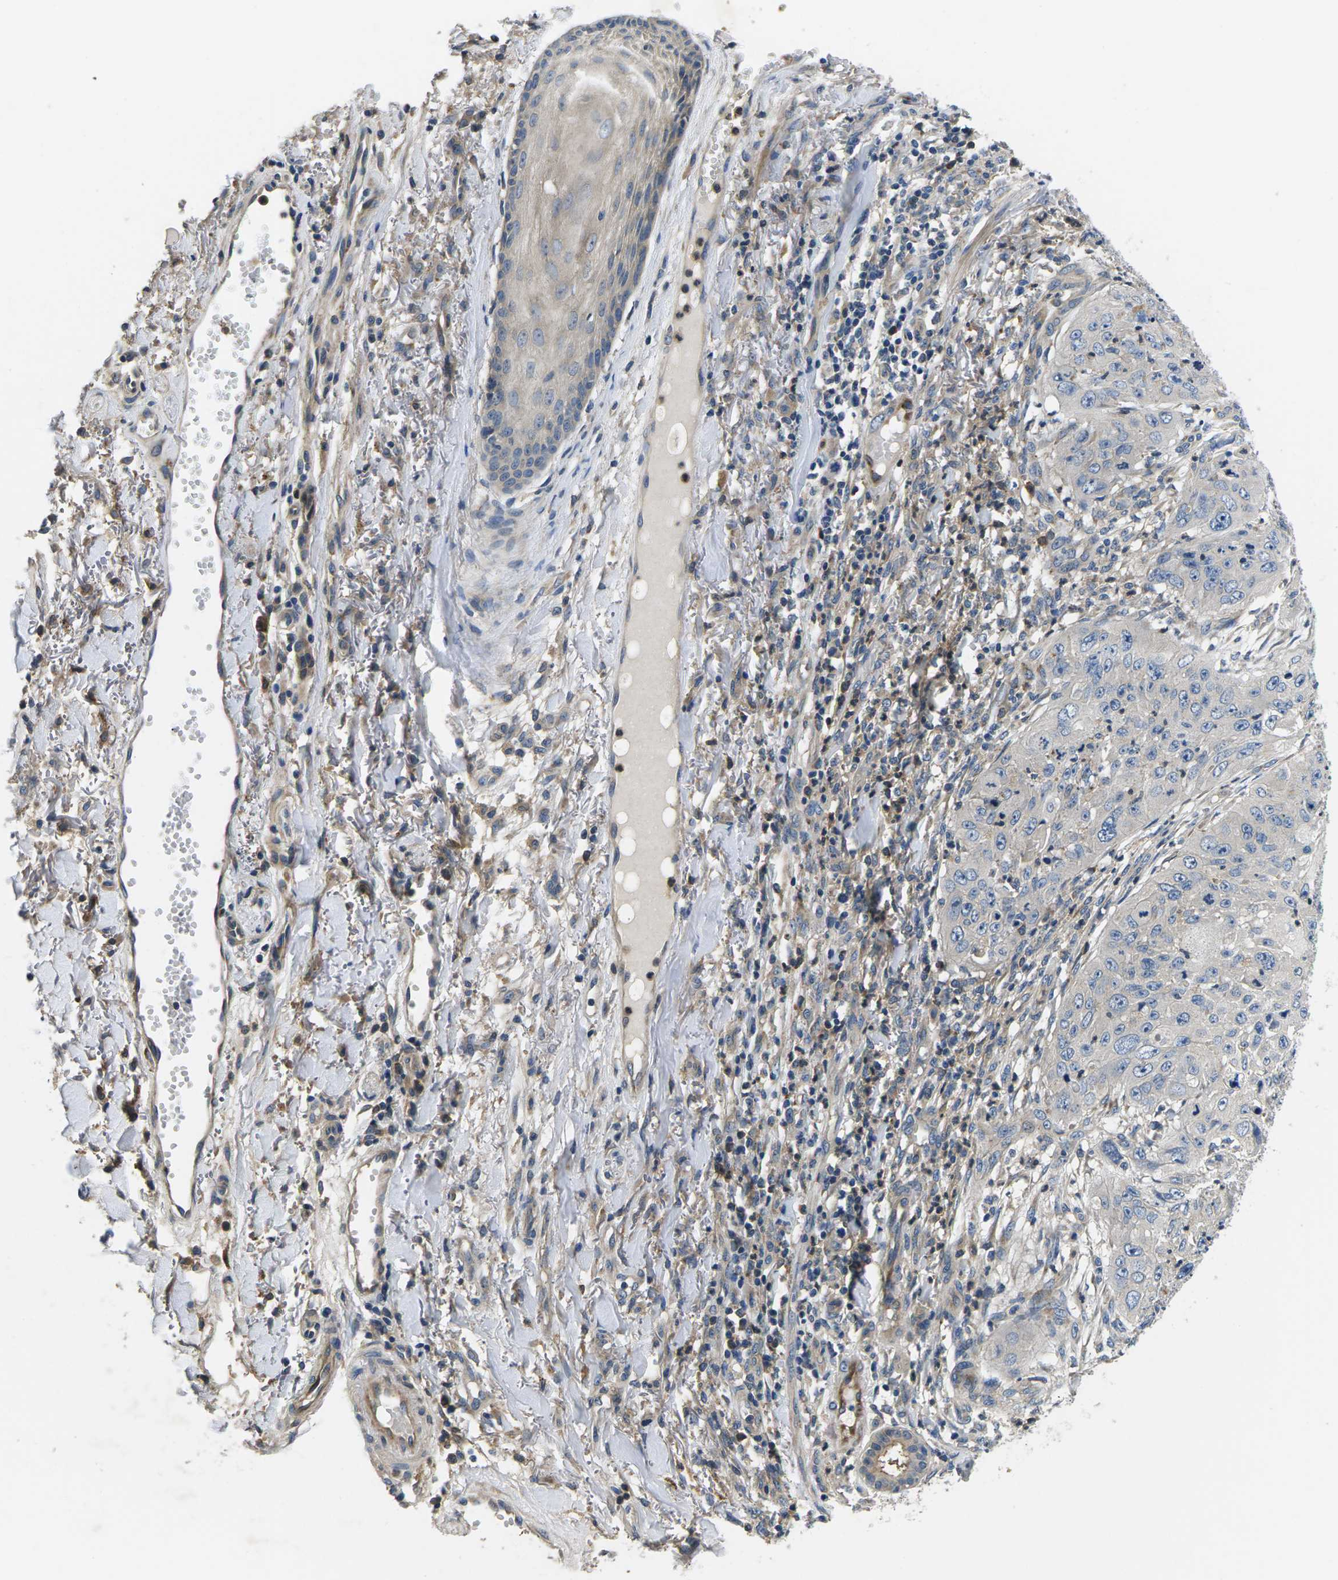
{"staining": {"intensity": "negative", "quantity": "none", "location": "none"}, "tissue": "skin cancer", "cell_type": "Tumor cells", "image_type": "cancer", "snomed": [{"axis": "morphology", "description": "Squamous cell carcinoma, NOS"}, {"axis": "topography", "description": "Skin"}], "caption": "Micrograph shows no protein positivity in tumor cells of skin cancer tissue.", "gene": "PLCE1", "patient": {"sex": "female", "age": 80}}